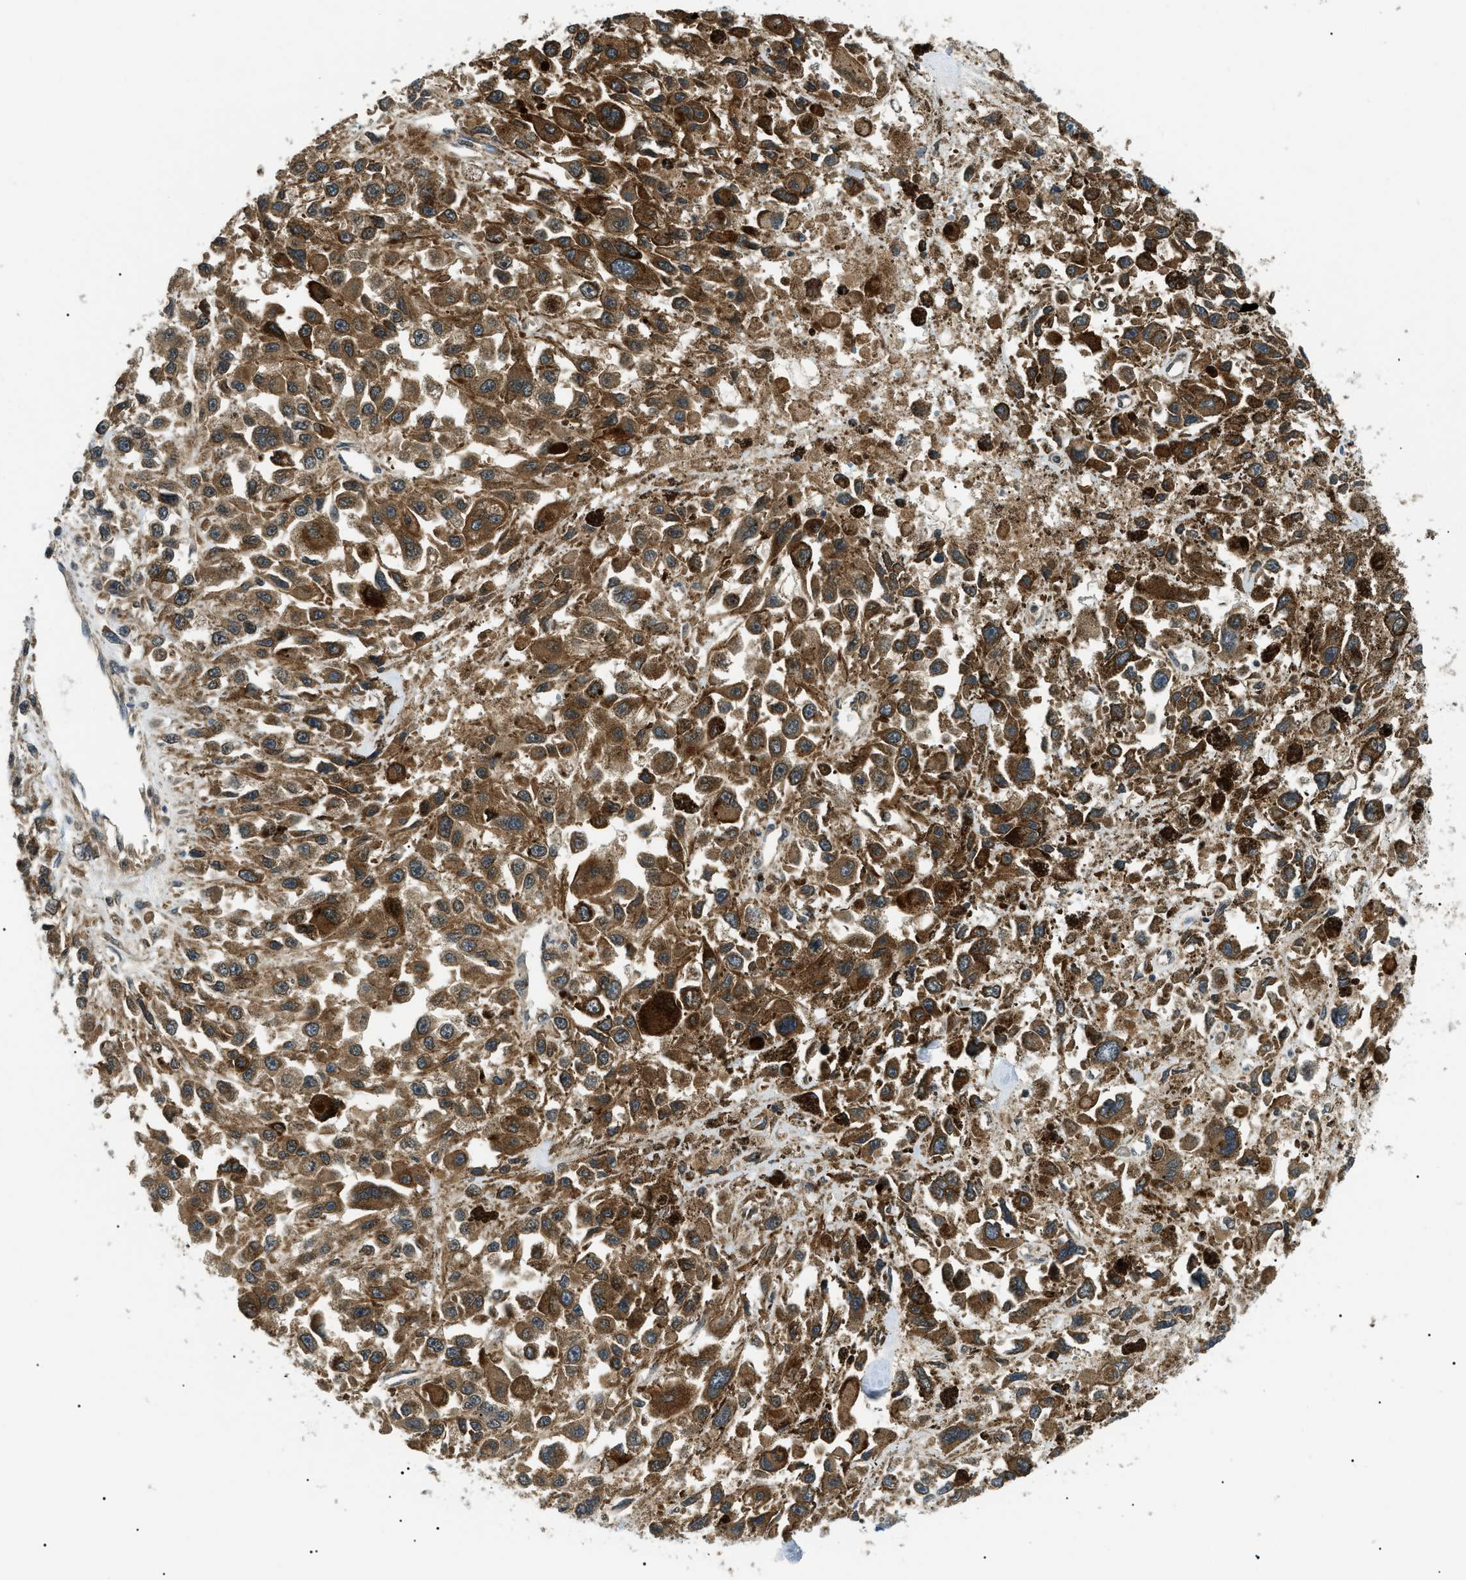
{"staining": {"intensity": "moderate", "quantity": ">75%", "location": "cytoplasmic/membranous"}, "tissue": "melanoma", "cell_type": "Tumor cells", "image_type": "cancer", "snomed": [{"axis": "morphology", "description": "Malignant melanoma, Metastatic site"}, {"axis": "topography", "description": "Lymph node"}], "caption": "Immunohistochemical staining of human malignant melanoma (metastatic site) demonstrates moderate cytoplasmic/membranous protein positivity in approximately >75% of tumor cells.", "gene": "ATP6AP1", "patient": {"sex": "male", "age": 59}}